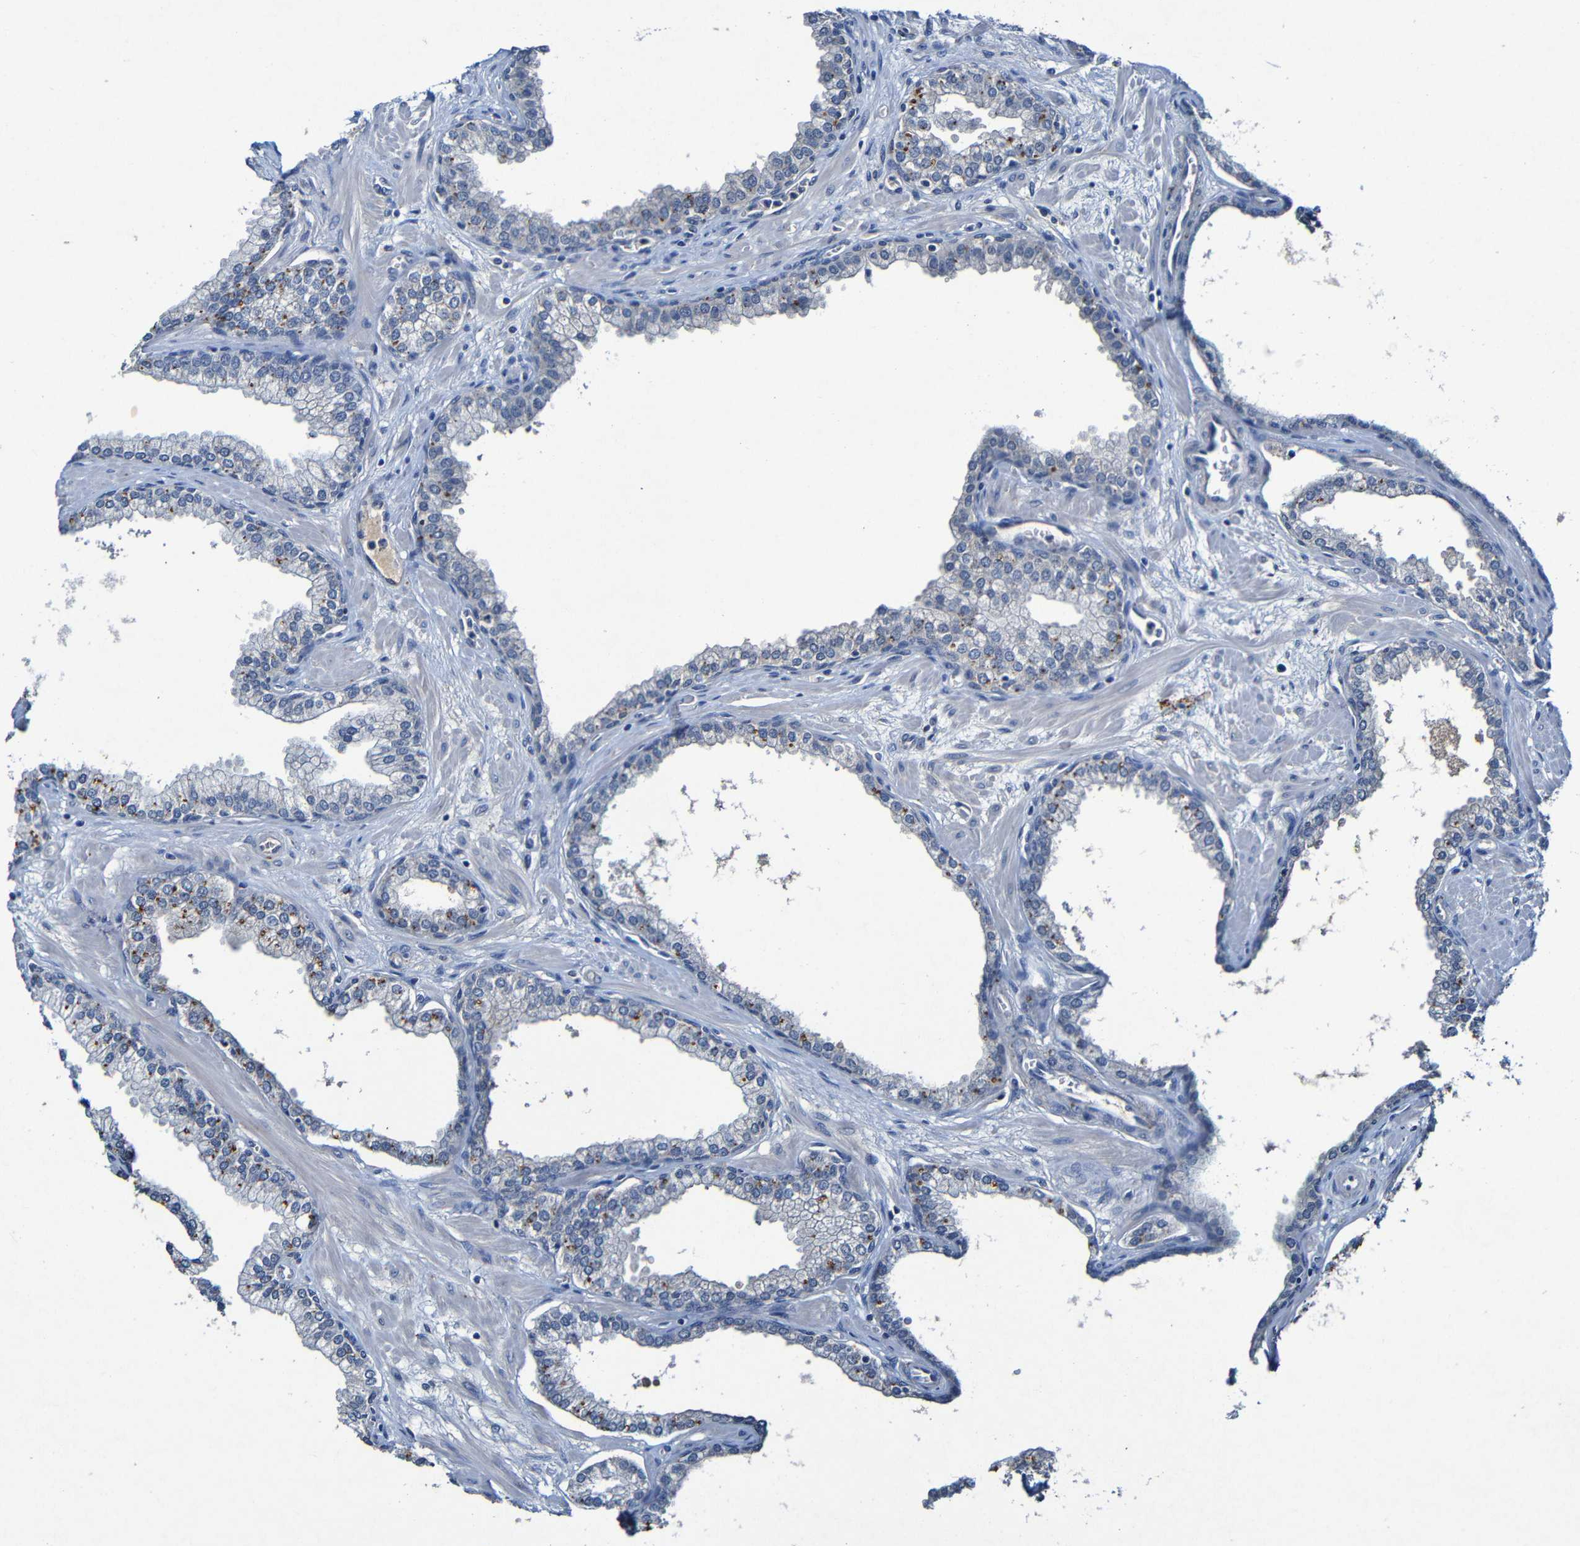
{"staining": {"intensity": "moderate", "quantity": "<25%", "location": "cytoplasmic/membranous"}, "tissue": "prostate", "cell_type": "Glandular cells", "image_type": "normal", "snomed": [{"axis": "morphology", "description": "Normal tissue, NOS"}, {"axis": "morphology", "description": "Urothelial carcinoma, Low grade"}, {"axis": "topography", "description": "Urinary bladder"}, {"axis": "topography", "description": "Prostate"}], "caption": "A low amount of moderate cytoplasmic/membranous expression is appreciated in approximately <25% of glandular cells in unremarkable prostate. (DAB IHC with brightfield microscopy, high magnification).", "gene": "LRRC70", "patient": {"sex": "male", "age": 60}}